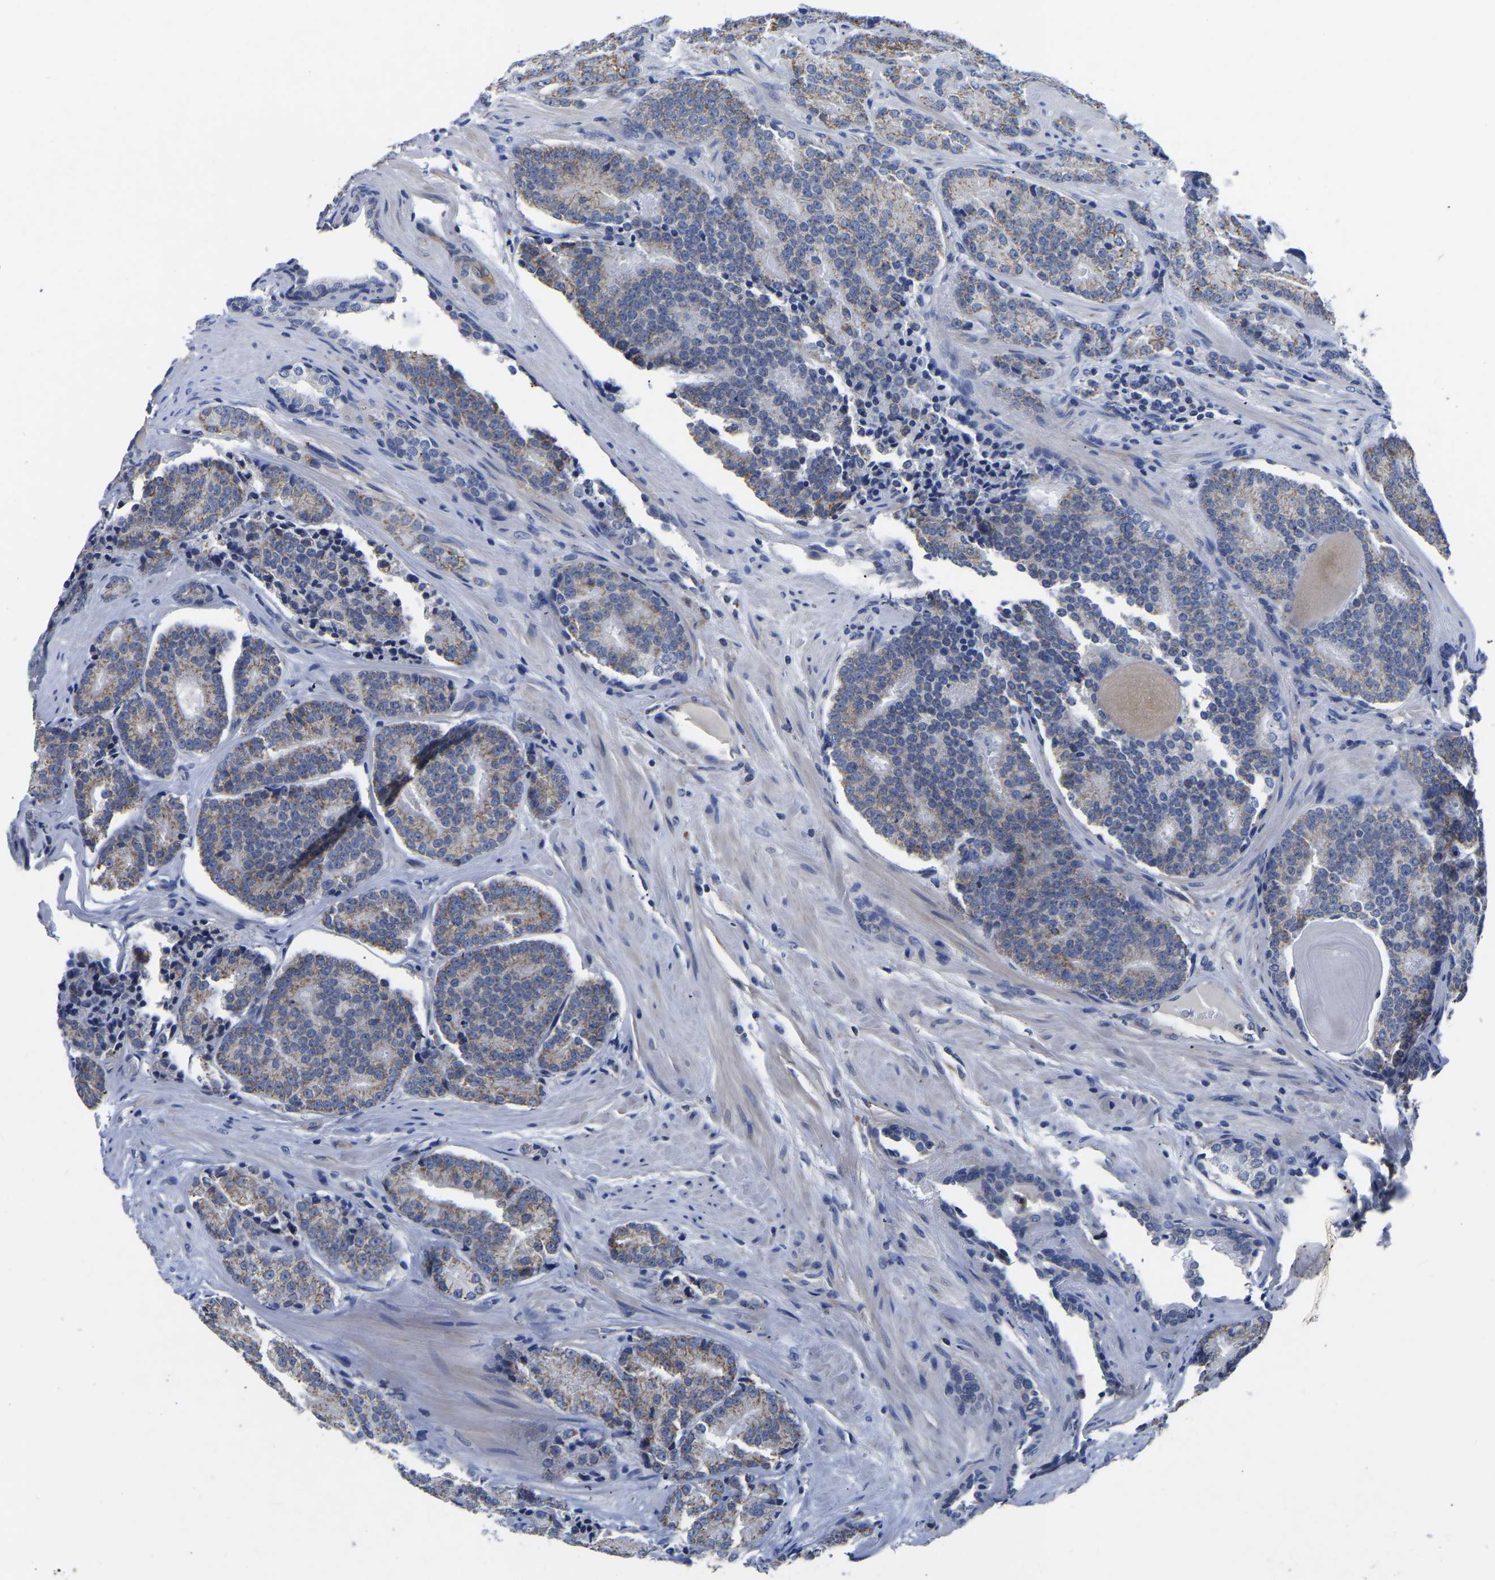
{"staining": {"intensity": "moderate", "quantity": ">75%", "location": "cytoplasmic/membranous"}, "tissue": "prostate cancer", "cell_type": "Tumor cells", "image_type": "cancer", "snomed": [{"axis": "morphology", "description": "Adenocarcinoma, High grade"}, {"axis": "topography", "description": "Prostate"}], "caption": "Moderate cytoplasmic/membranous positivity for a protein is present in approximately >75% of tumor cells of prostate adenocarcinoma (high-grade) using immunohistochemistry (IHC).", "gene": "FGD5", "patient": {"sex": "male", "age": 61}}